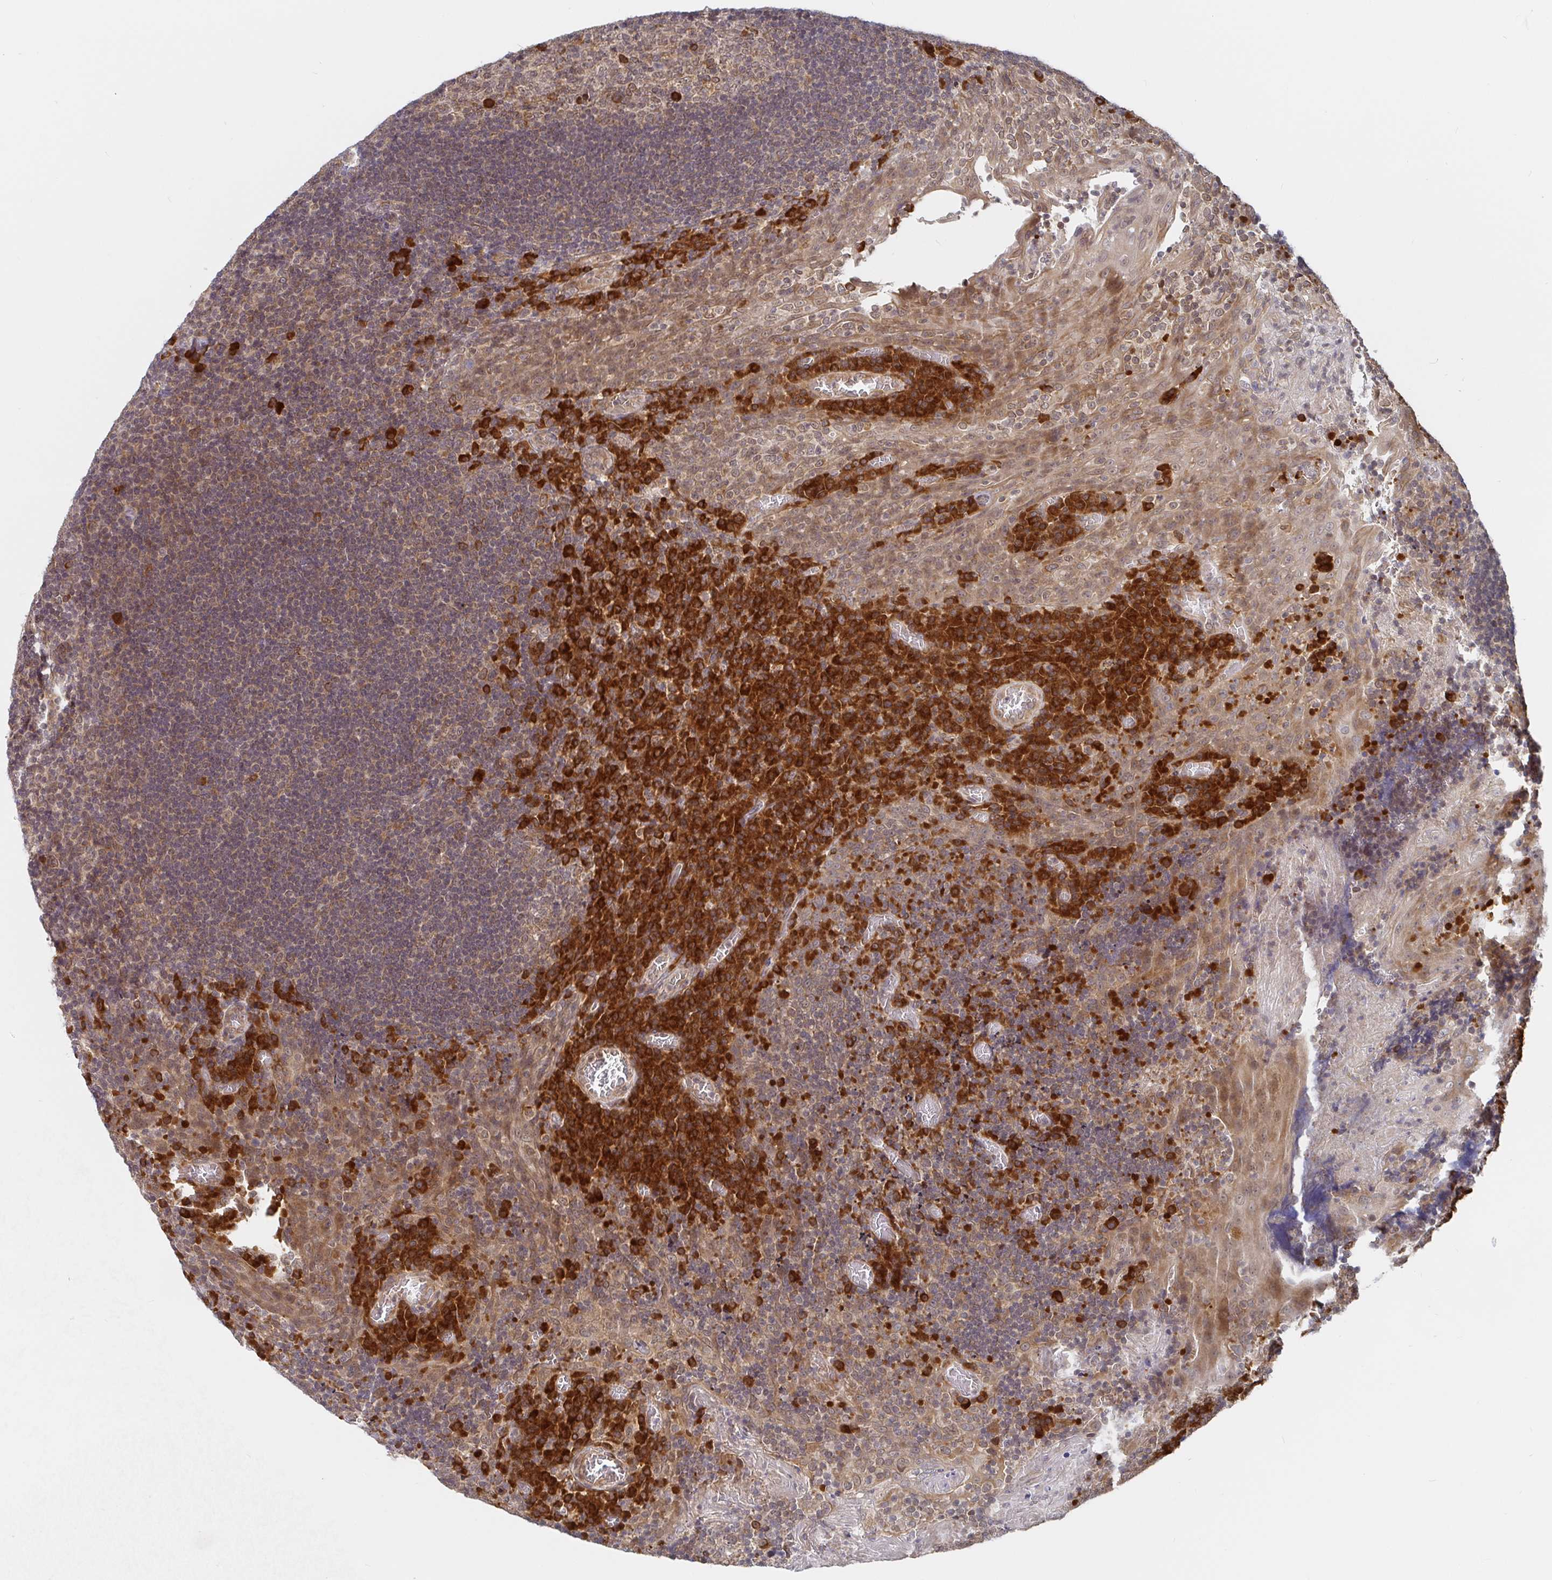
{"staining": {"intensity": "strong", "quantity": "<25%", "location": "cytoplasmic/membranous"}, "tissue": "tonsil", "cell_type": "Germinal center cells", "image_type": "normal", "snomed": [{"axis": "morphology", "description": "Normal tissue, NOS"}, {"axis": "topography", "description": "Tonsil"}], "caption": "A brown stain labels strong cytoplasmic/membranous positivity of a protein in germinal center cells of unremarkable human tonsil. (IHC, brightfield microscopy, high magnification).", "gene": "ALG1L2", "patient": {"sex": "male", "age": 17}}